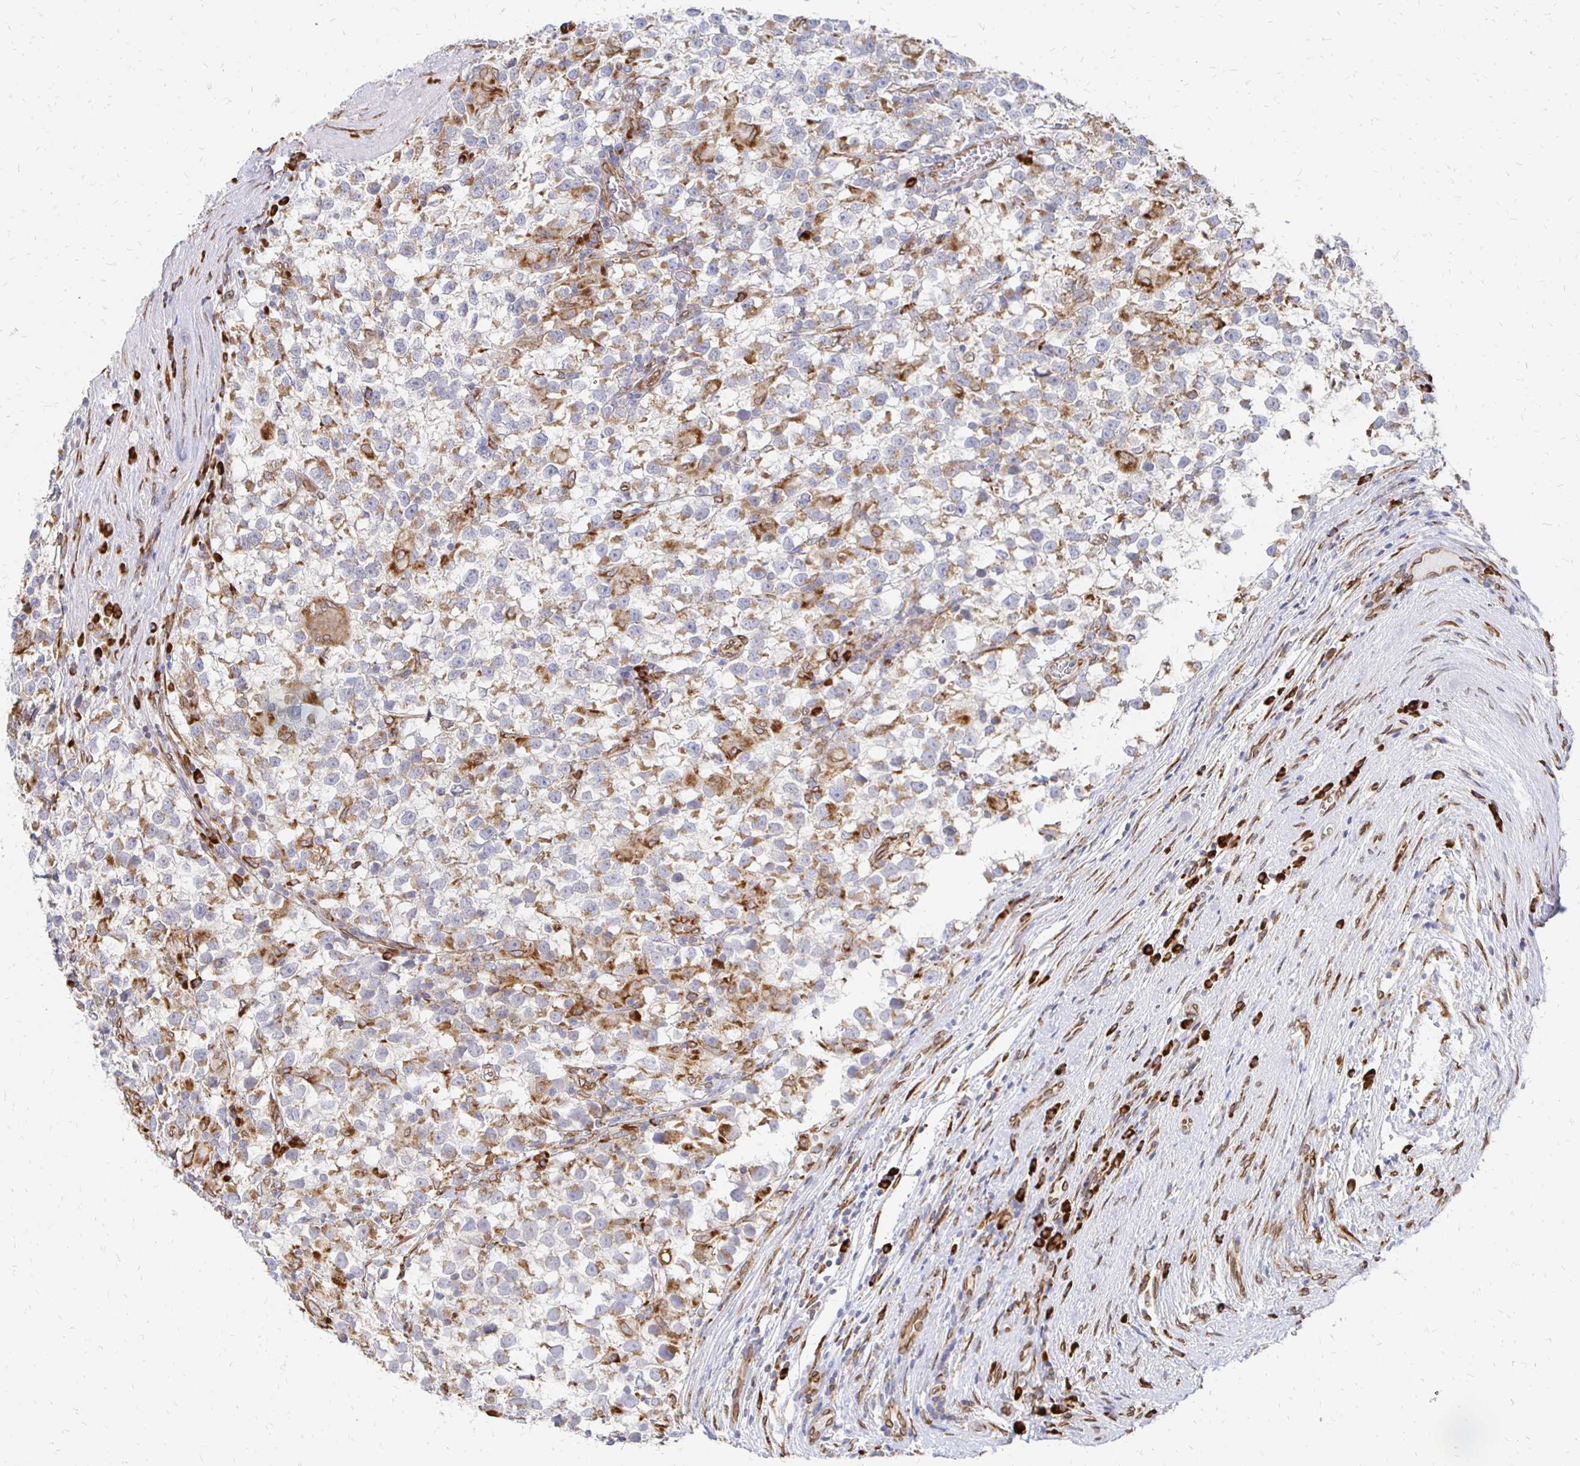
{"staining": {"intensity": "weak", "quantity": "<25%", "location": "cytoplasmic/membranous"}, "tissue": "testis cancer", "cell_type": "Tumor cells", "image_type": "cancer", "snomed": [{"axis": "morphology", "description": "Seminoma, NOS"}, {"axis": "topography", "description": "Testis"}], "caption": "This histopathology image is of testis cancer (seminoma) stained with IHC to label a protein in brown with the nuclei are counter-stained blue. There is no expression in tumor cells.", "gene": "PELI3", "patient": {"sex": "male", "age": 31}}